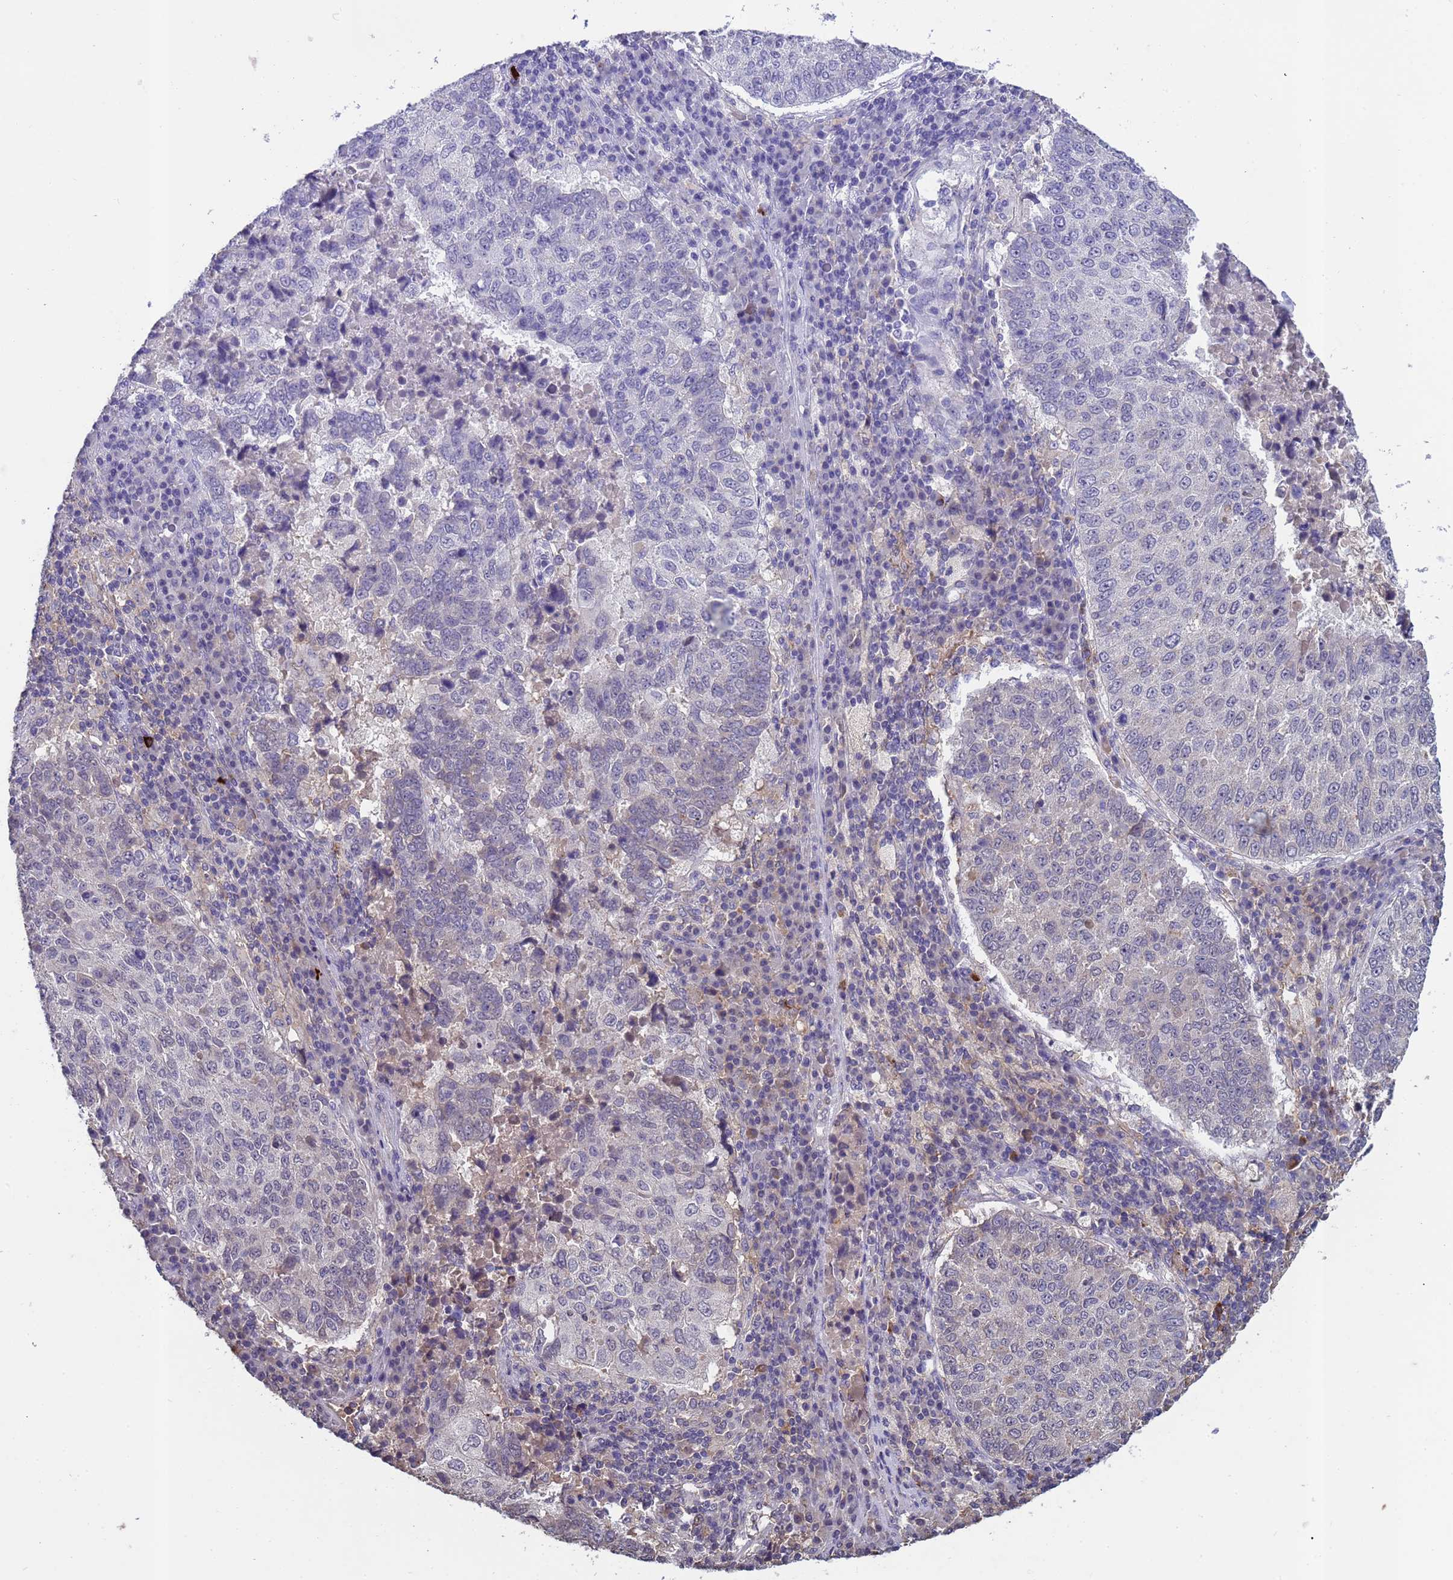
{"staining": {"intensity": "negative", "quantity": "none", "location": "none"}, "tissue": "lung cancer", "cell_type": "Tumor cells", "image_type": "cancer", "snomed": [{"axis": "morphology", "description": "Squamous cell carcinoma, NOS"}, {"axis": "topography", "description": "Lung"}], "caption": "Micrograph shows no protein staining in tumor cells of lung cancer (squamous cell carcinoma) tissue. The staining was performed using DAB (3,3'-diaminobenzidine) to visualize the protein expression in brown, while the nuclei were stained in blue with hematoxylin (Magnification: 20x).", "gene": "ZNF248", "patient": {"sex": "male", "age": 73}}